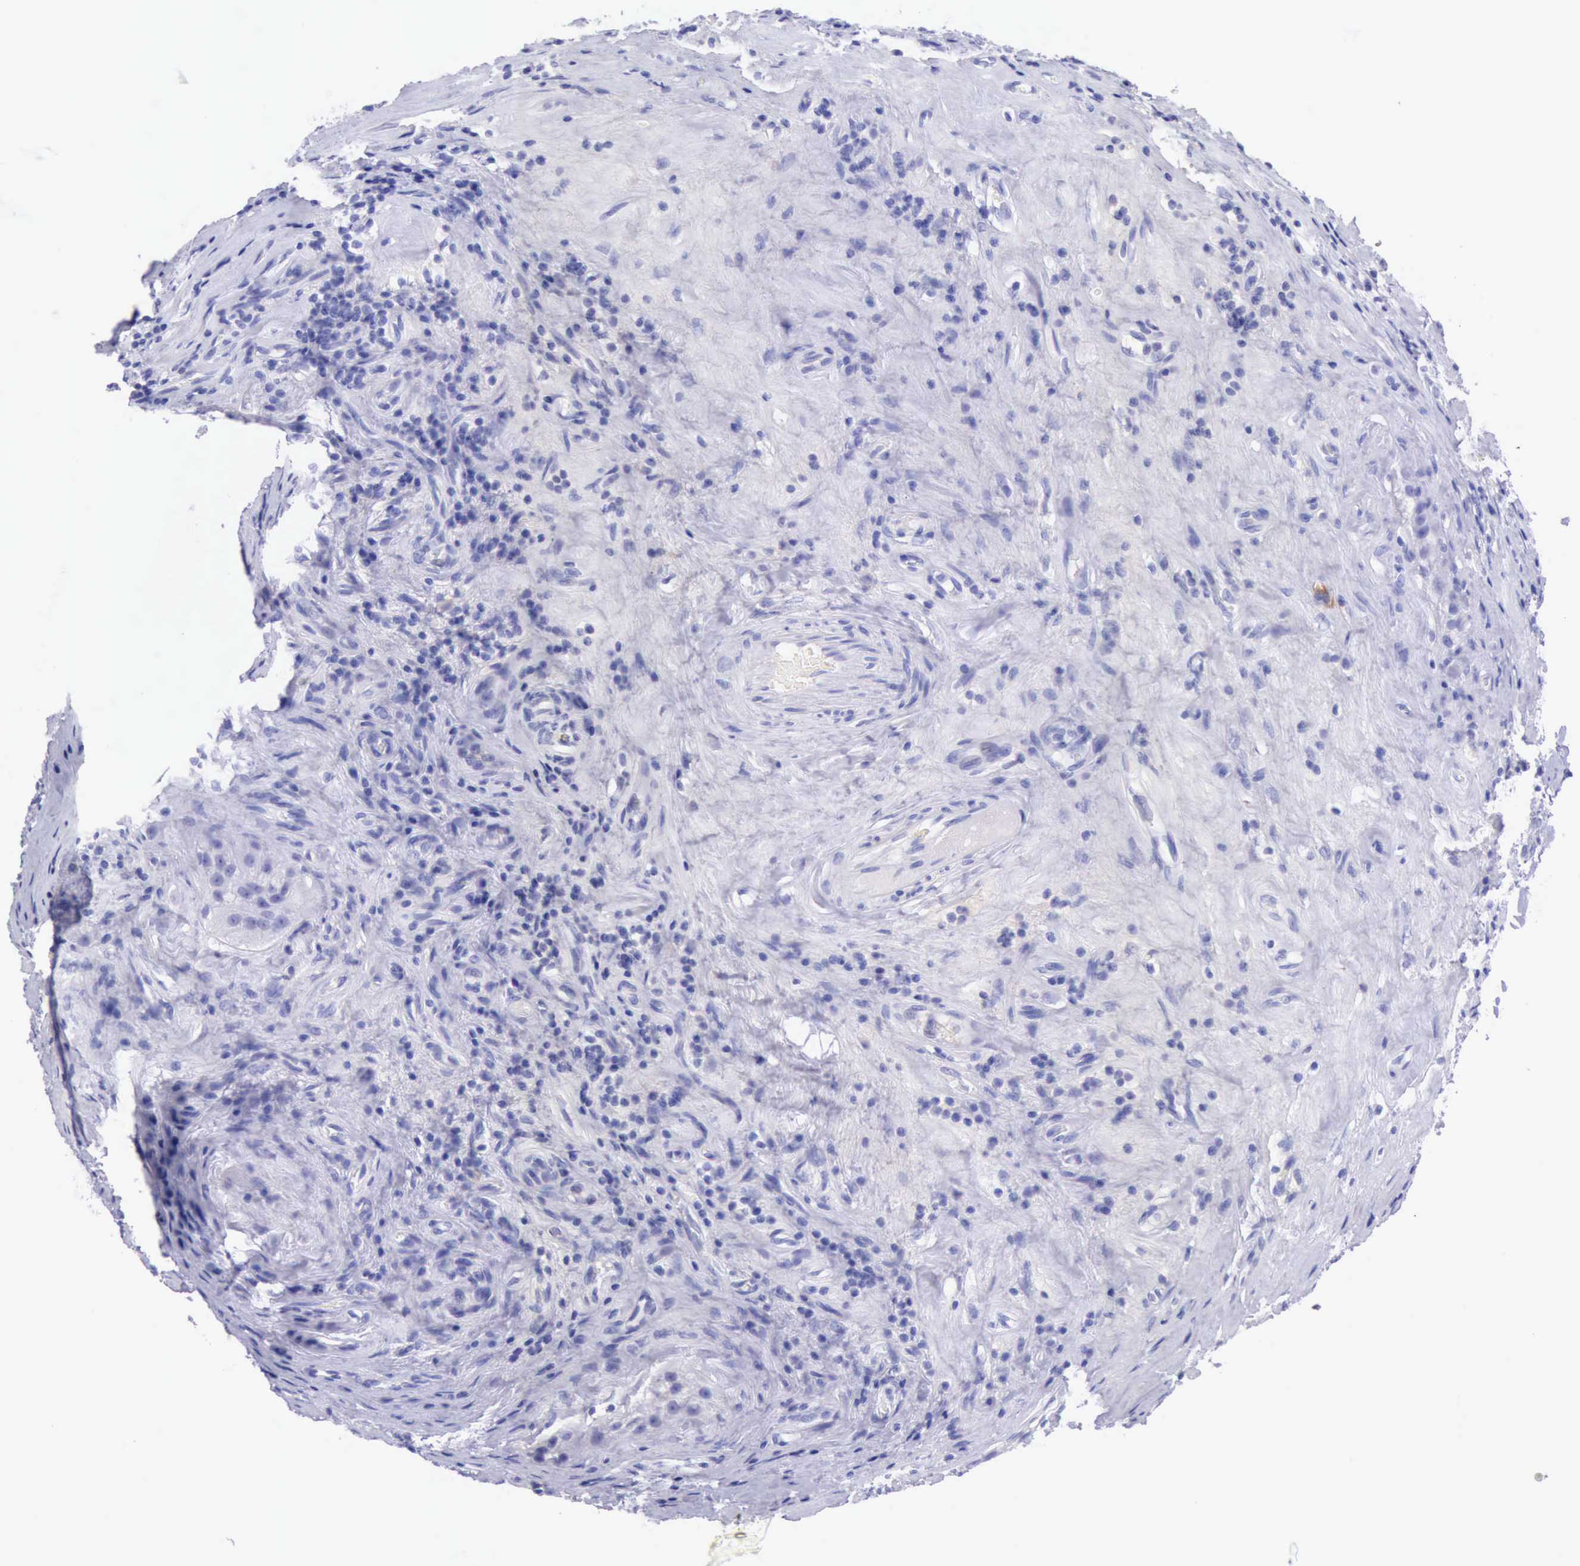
{"staining": {"intensity": "negative", "quantity": "none", "location": "none"}, "tissue": "testis cancer", "cell_type": "Tumor cells", "image_type": "cancer", "snomed": [{"axis": "morphology", "description": "Seminoma, NOS"}, {"axis": "topography", "description": "Testis"}], "caption": "Immunohistochemical staining of human seminoma (testis) shows no significant staining in tumor cells.", "gene": "KRT8", "patient": {"sex": "male", "age": 34}}